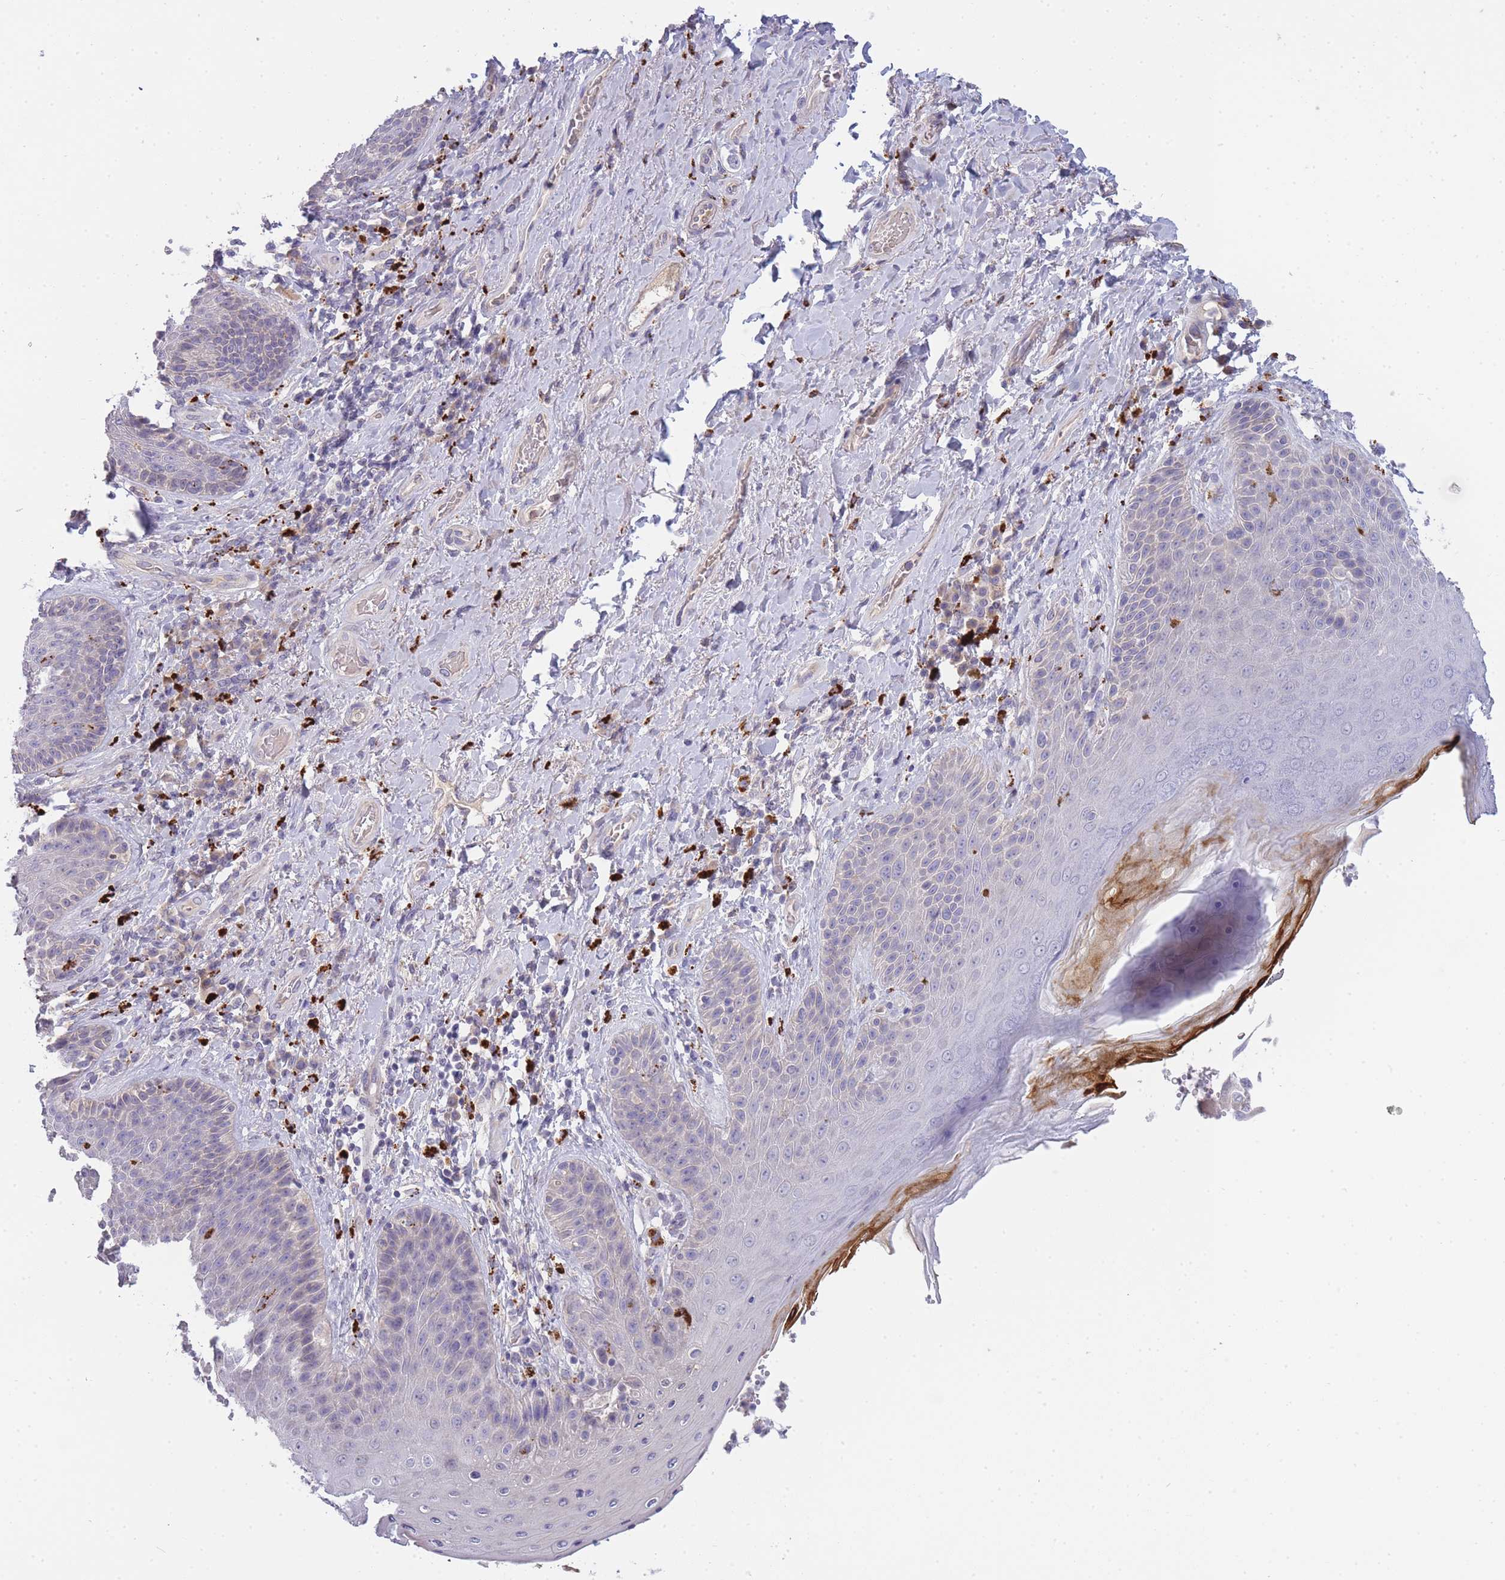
{"staining": {"intensity": "weak", "quantity": "<25%", "location": "cytoplasmic/membranous"}, "tissue": "skin", "cell_type": "Epidermal cells", "image_type": "normal", "snomed": [{"axis": "morphology", "description": "Normal tissue, NOS"}, {"axis": "topography", "description": "Anal"}], "caption": "This is a histopathology image of immunohistochemistry staining of unremarkable skin, which shows no staining in epidermal cells. (DAB (3,3'-diaminobenzidine) immunohistochemistry with hematoxylin counter stain).", "gene": "TRIM61", "patient": {"sex": "female", "age": 89}}